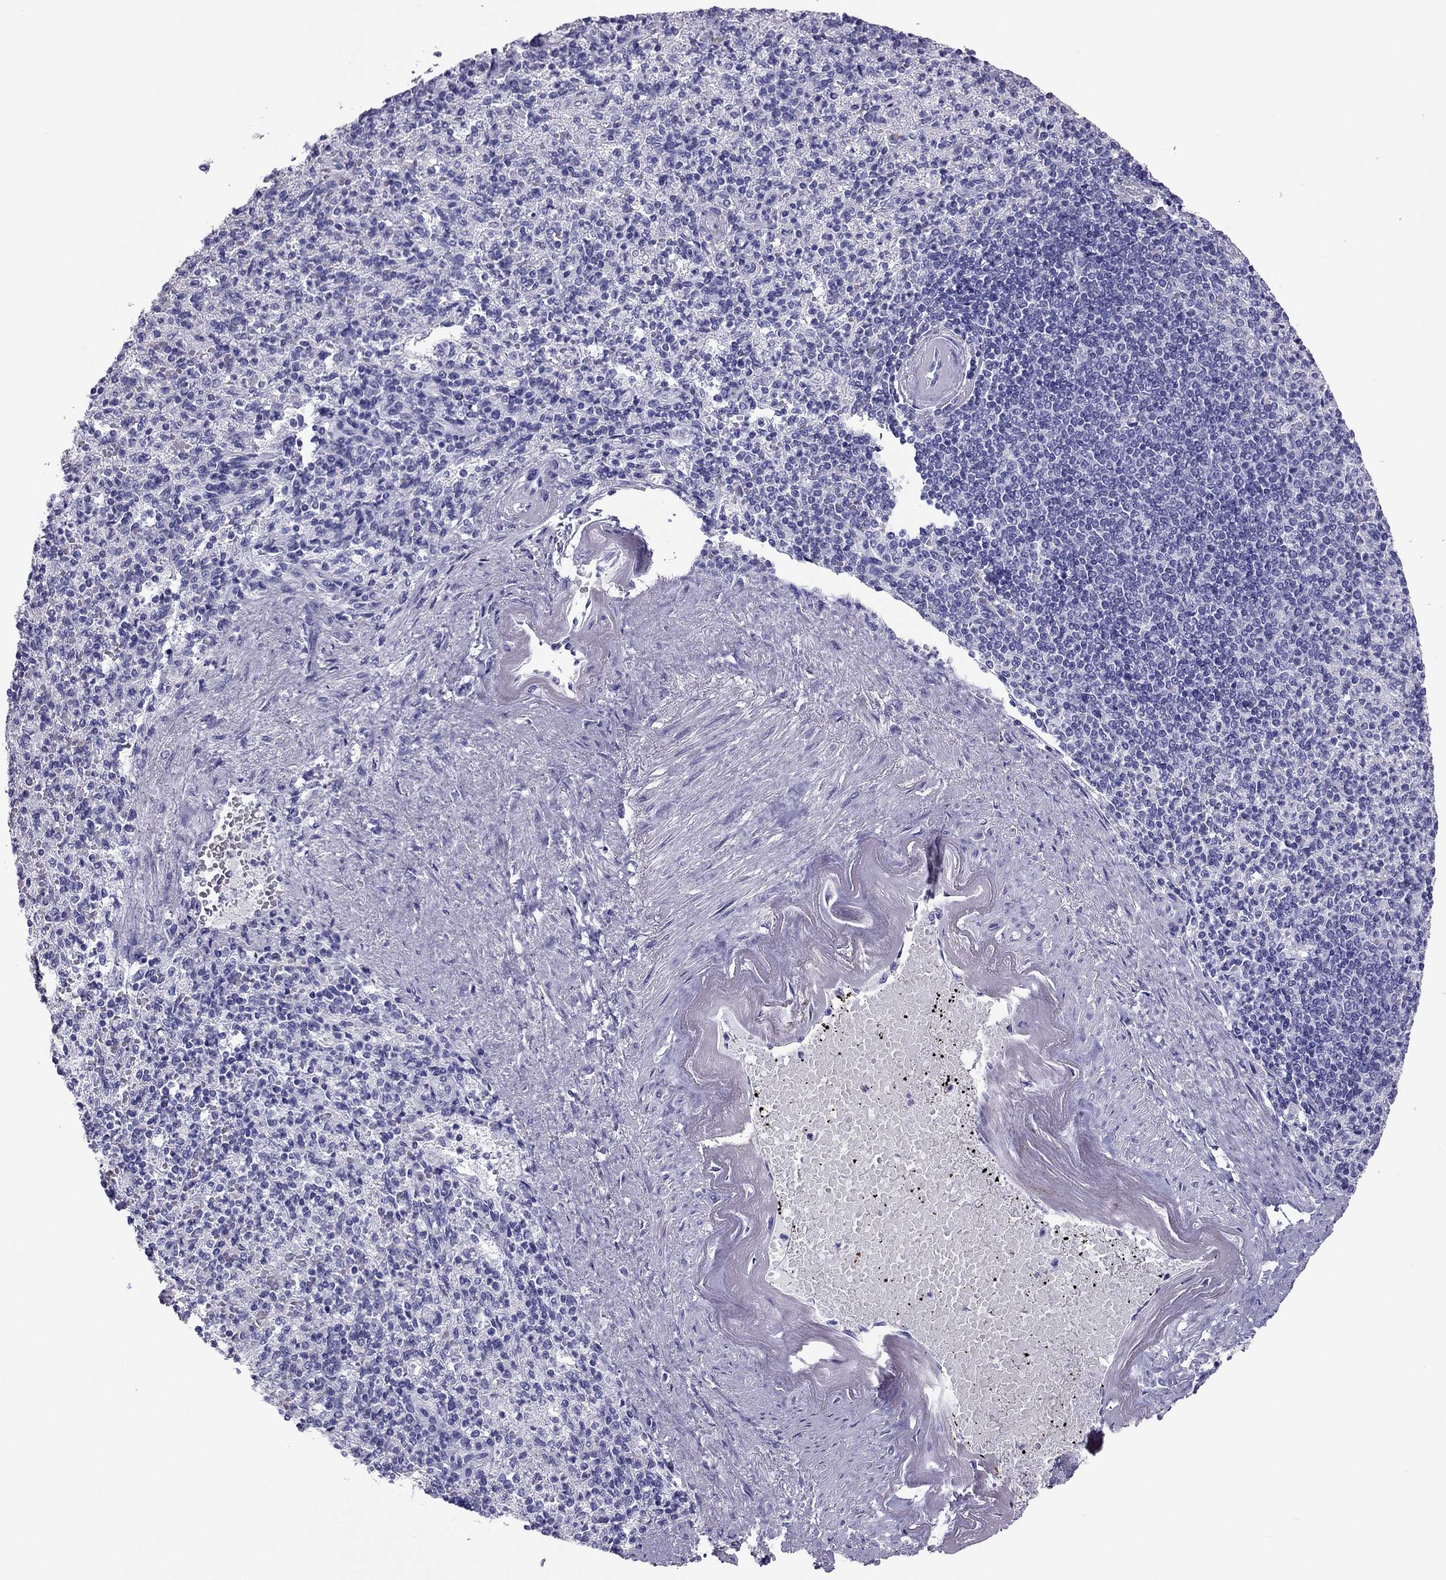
{"staining": {"intensity": "negative", "quantity": "none", "location": "none"}, "tissue": "spleen", "cell_type": "Cells in red pulp", "image_type": "normal", "snomed": [{"axis": "morphology", "description": "Normal tissue, NOS"}, {"axis": "topography", "description": "Spleen"}], "caption": "Immunohistochemistry (IHC) of unremarkable spleen demonstrates no staining in cells in red pulp.", "gene": "PDE6A", "patient": {"sex": "female", "age": 74}}